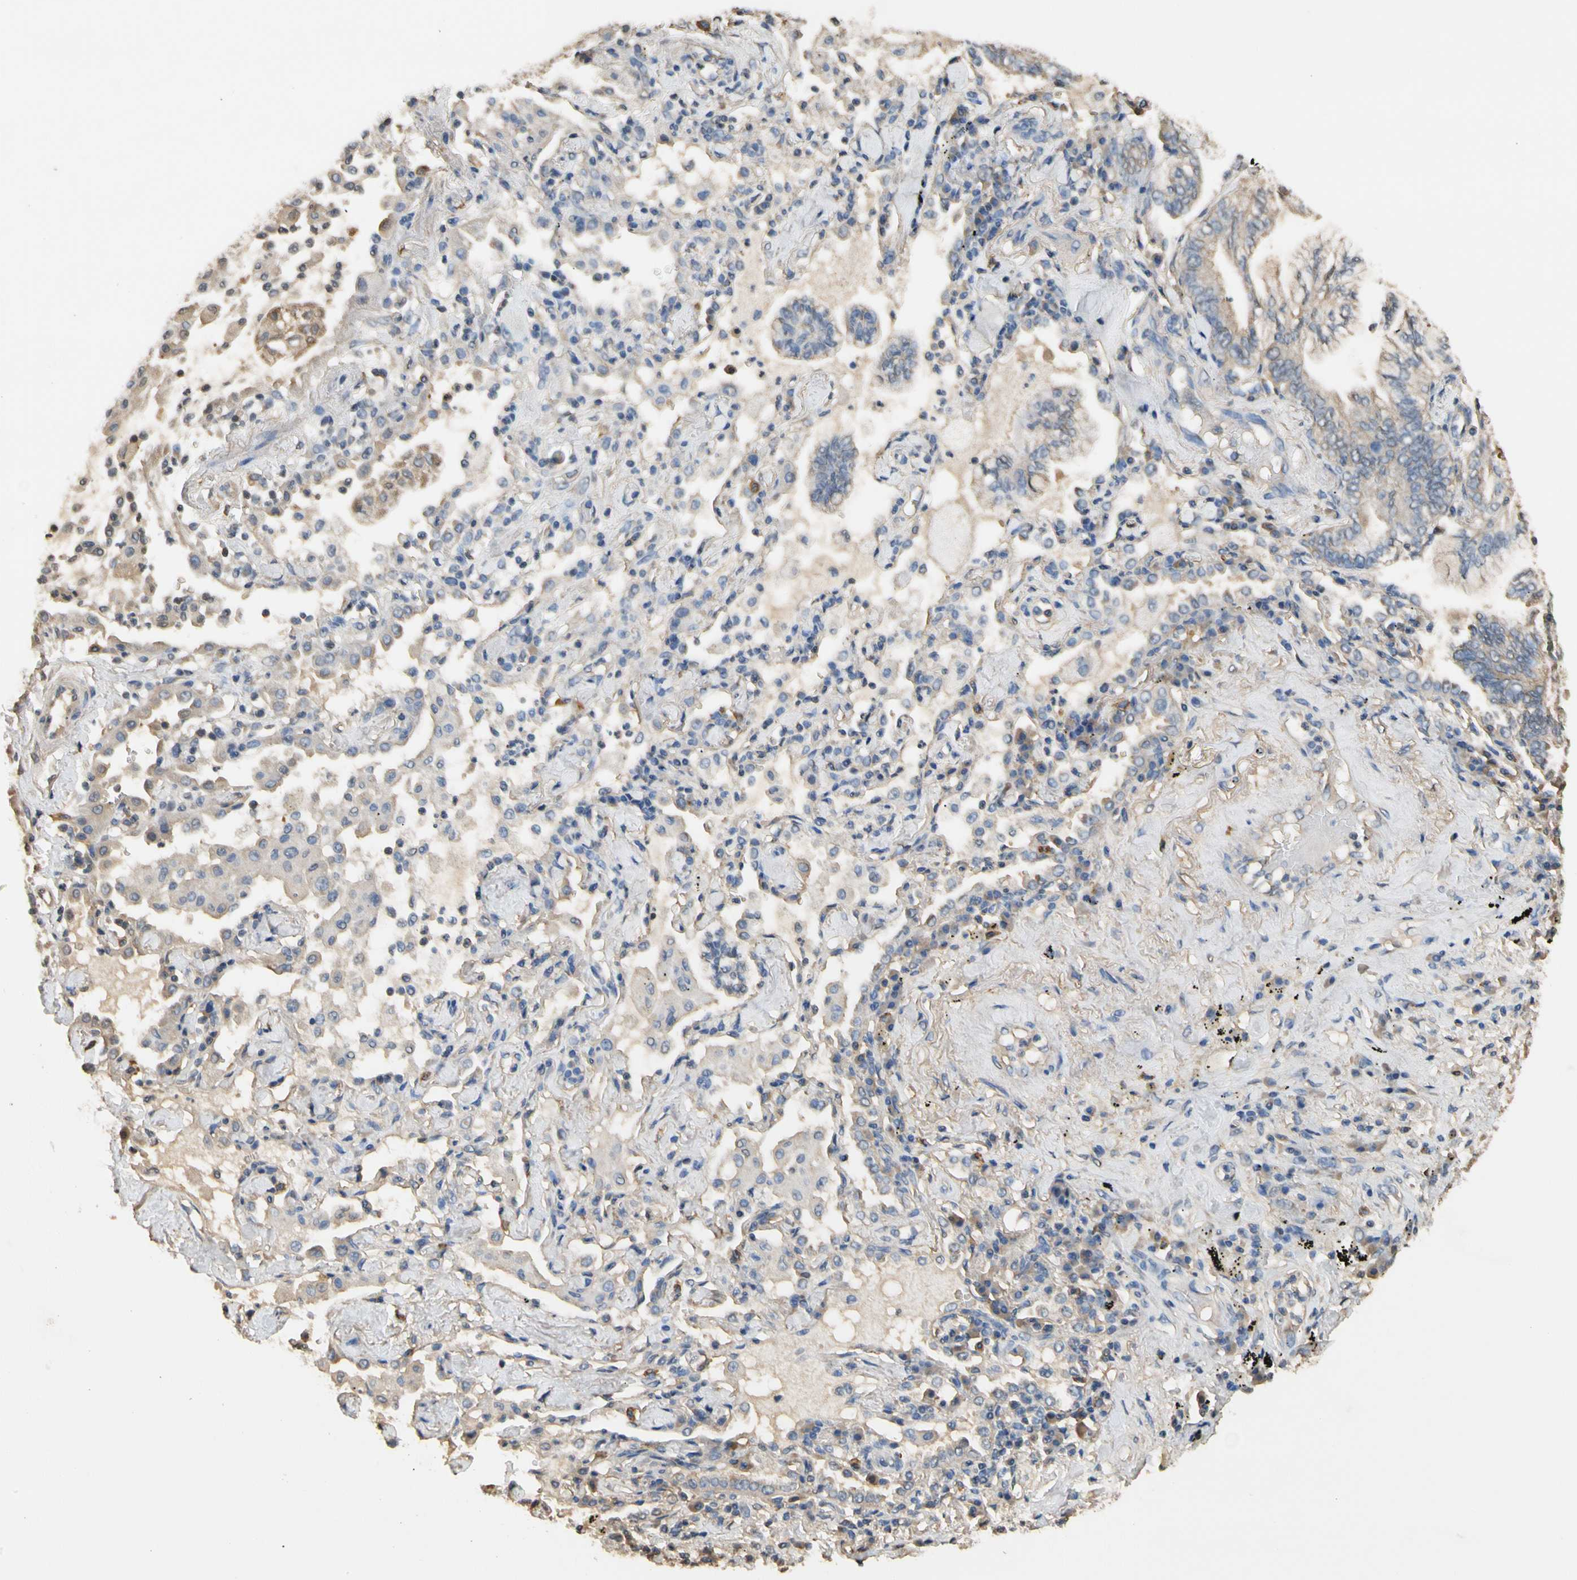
{"staining": {"intensity": "weak", "quantity": ">75%", "location": "cytoplasmic/membranous"}, "tissue": "lung cancer", "cell_type": "Tumor cells", "image_type": "cancer", "snomed": [{"axis": "morphology", "description": "Normal tissue, NOS"}, {"axis": "morphology", "description": "Adenocarcinoma, NOS"}, {"axis": "topography", "description": "Bronchus"}, {"axis": "topography", "description": "Lung"}], "caption": "Immunohistochemistry (IHC) (DAB) staining of lung cancer (adenocarcinoma) displays weak cytoplasmic/membranous protein staining in approximately >75% of tumor cells.", "gene": "SOD1", "patient": {"sex": "female", "age": 70}}